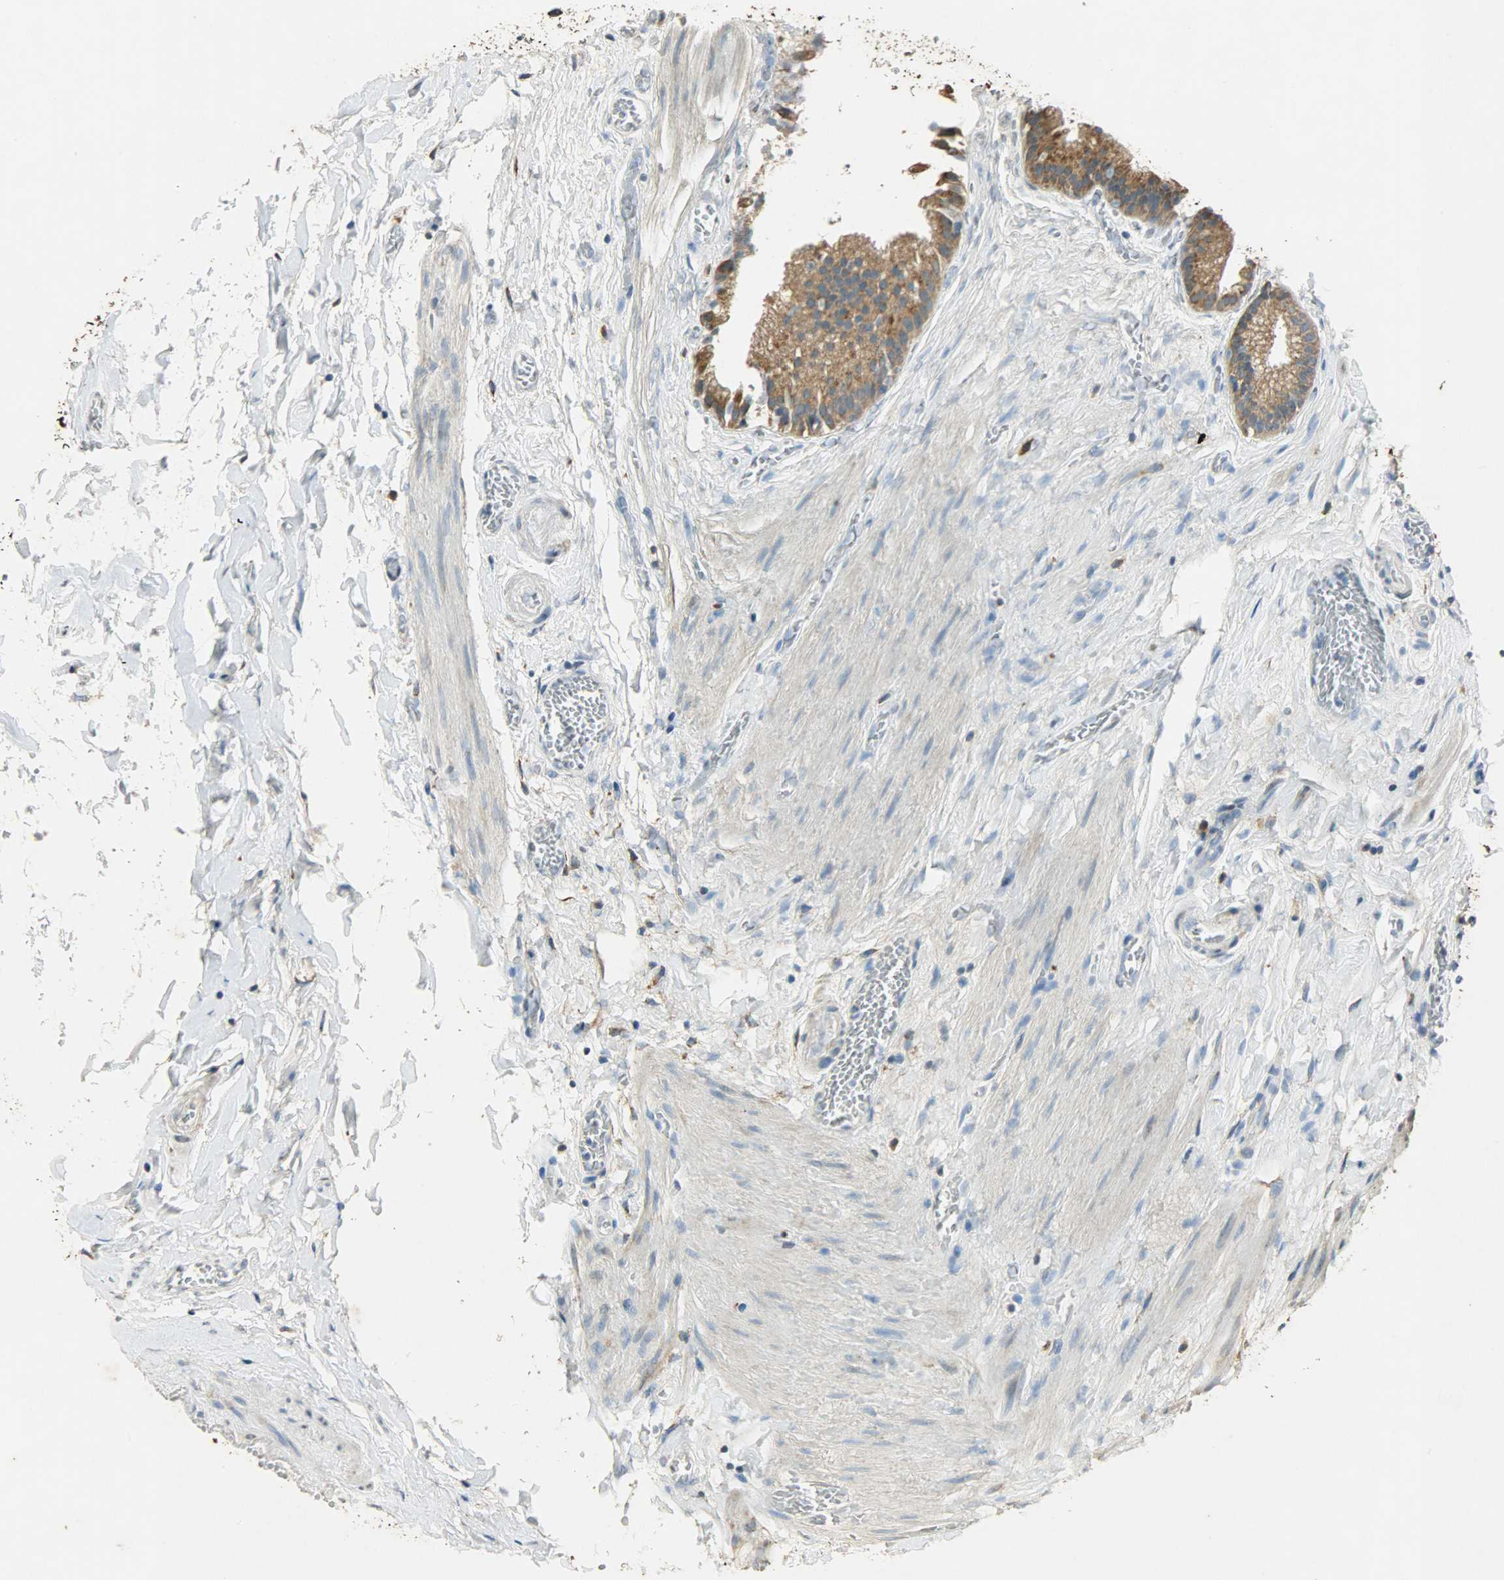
{"staining": {"intensity": "moderate", "quantity": ">75%", "location": "cytoplasmic/membranous"}, "tissue": "gallbladder", "cell_type": "Glandular cells", "image_type": "normal", "snomed": [{"axis": "morphology", "description": "Normal tissue, NOS"}, {"axis": "topography", "description": "Gallbladder"}], "caption": "Immunohistochemistry staining of unremarkable gallbladder, which reveals medium levels of moderate cytoplasmic/membranous positivity in about >75% of glandular cells indicating moderate cytoplasmic/membranous protein staining. The staining was performed using DAB (3,3'-diaminobenzidine) (brown) for protein detection and nuclei were counterstained in hematoxylin (blue).", "gene": "HSPA5", "patient": {"sex": "female", "age": 63}}